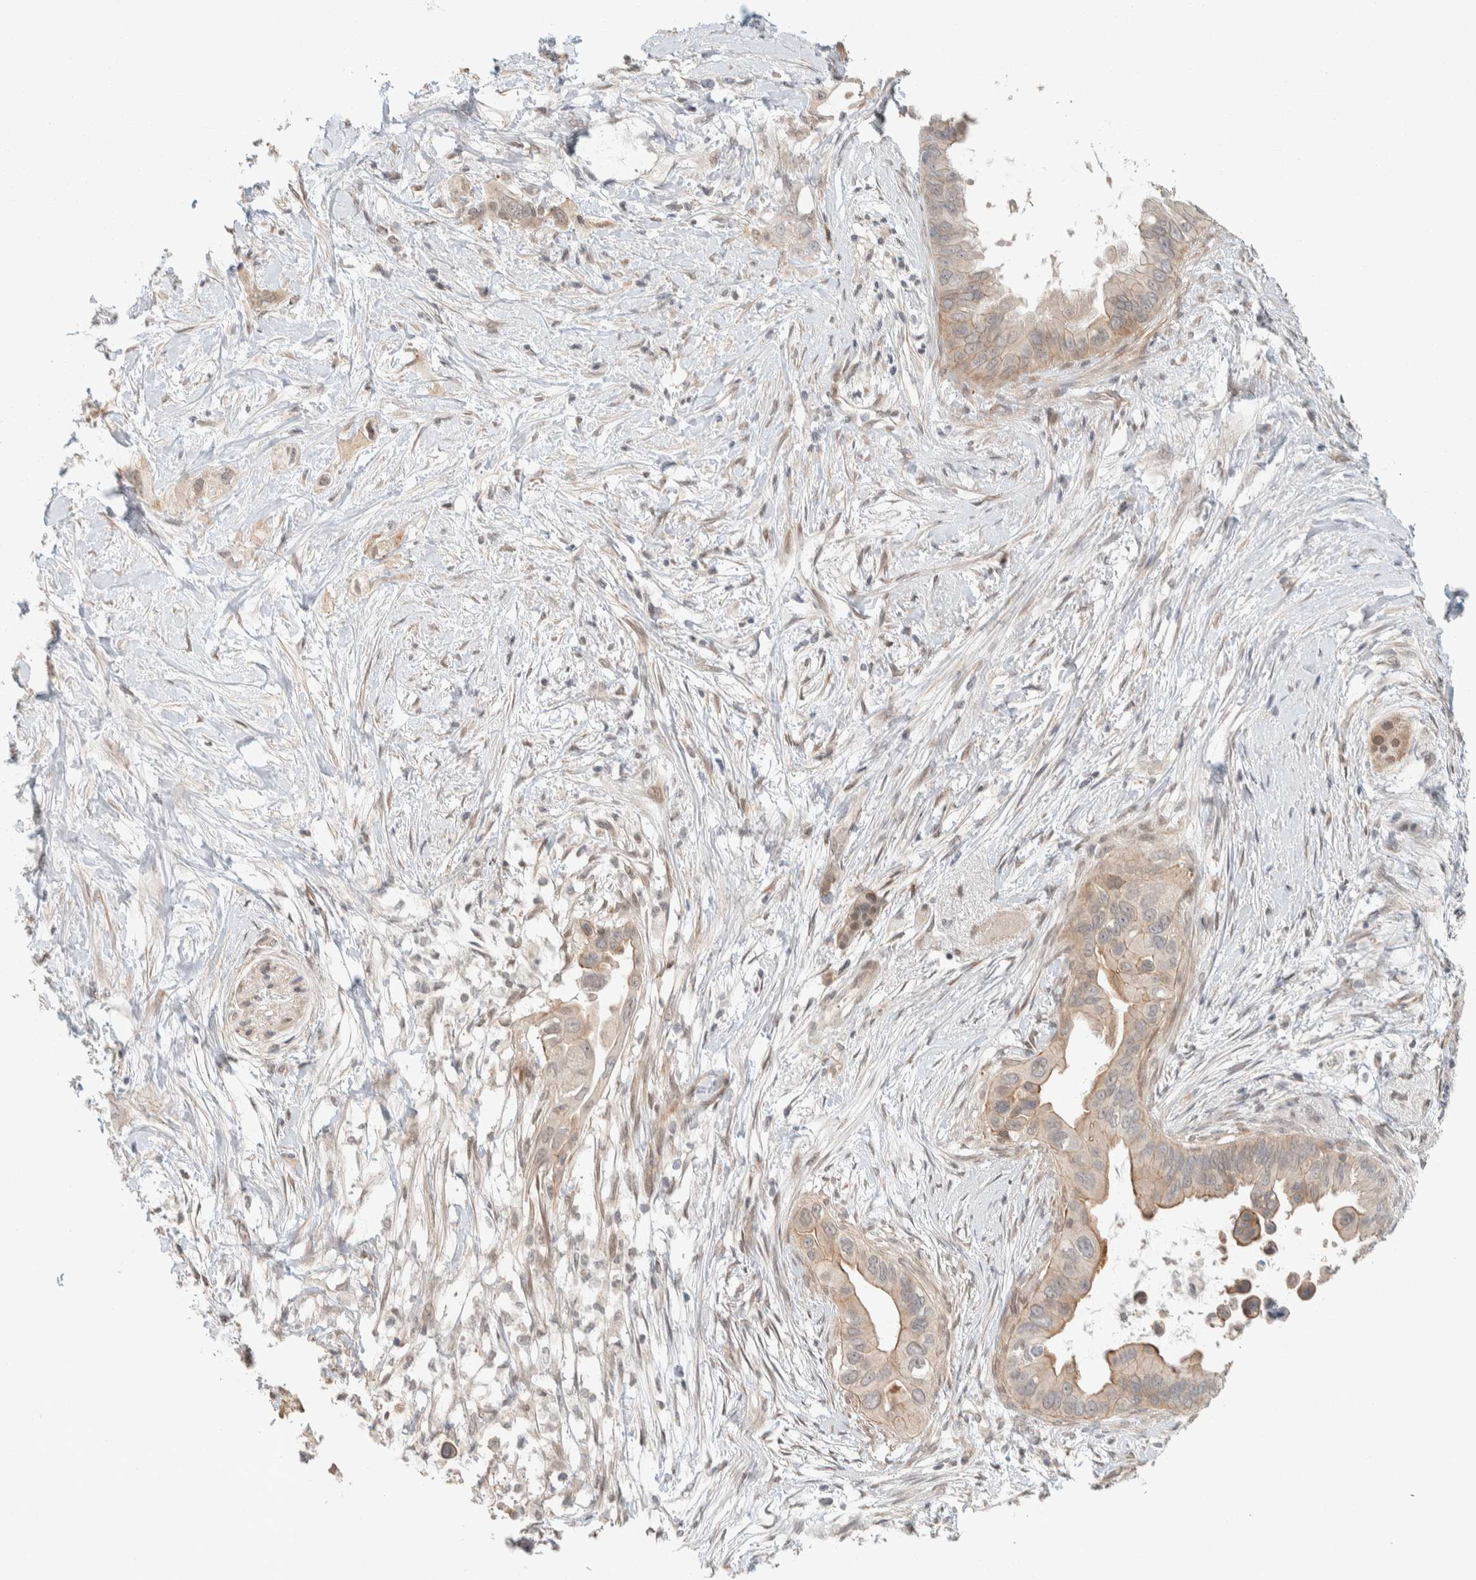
{"staining": {"intensity": "weak", "quantity": ">75%", "location": "cytoplasmic/membranous"}, "tissue": "pancreatic cancer", "cell_type": "Tumor cells", "image_type": "cancer", "snomed": [{"axis": "morphology", "description": "Adenocarcinoma, NOS"}, {"axis": "topography", "description": "Pancreas"}], "caption": "Weak cytoplasmic/membranous protein expression is present in about >75% of tumor cells in pancreatic cancer.", "gene": "ZBTB2", "patient": {"sex": "female", "age": 56}}